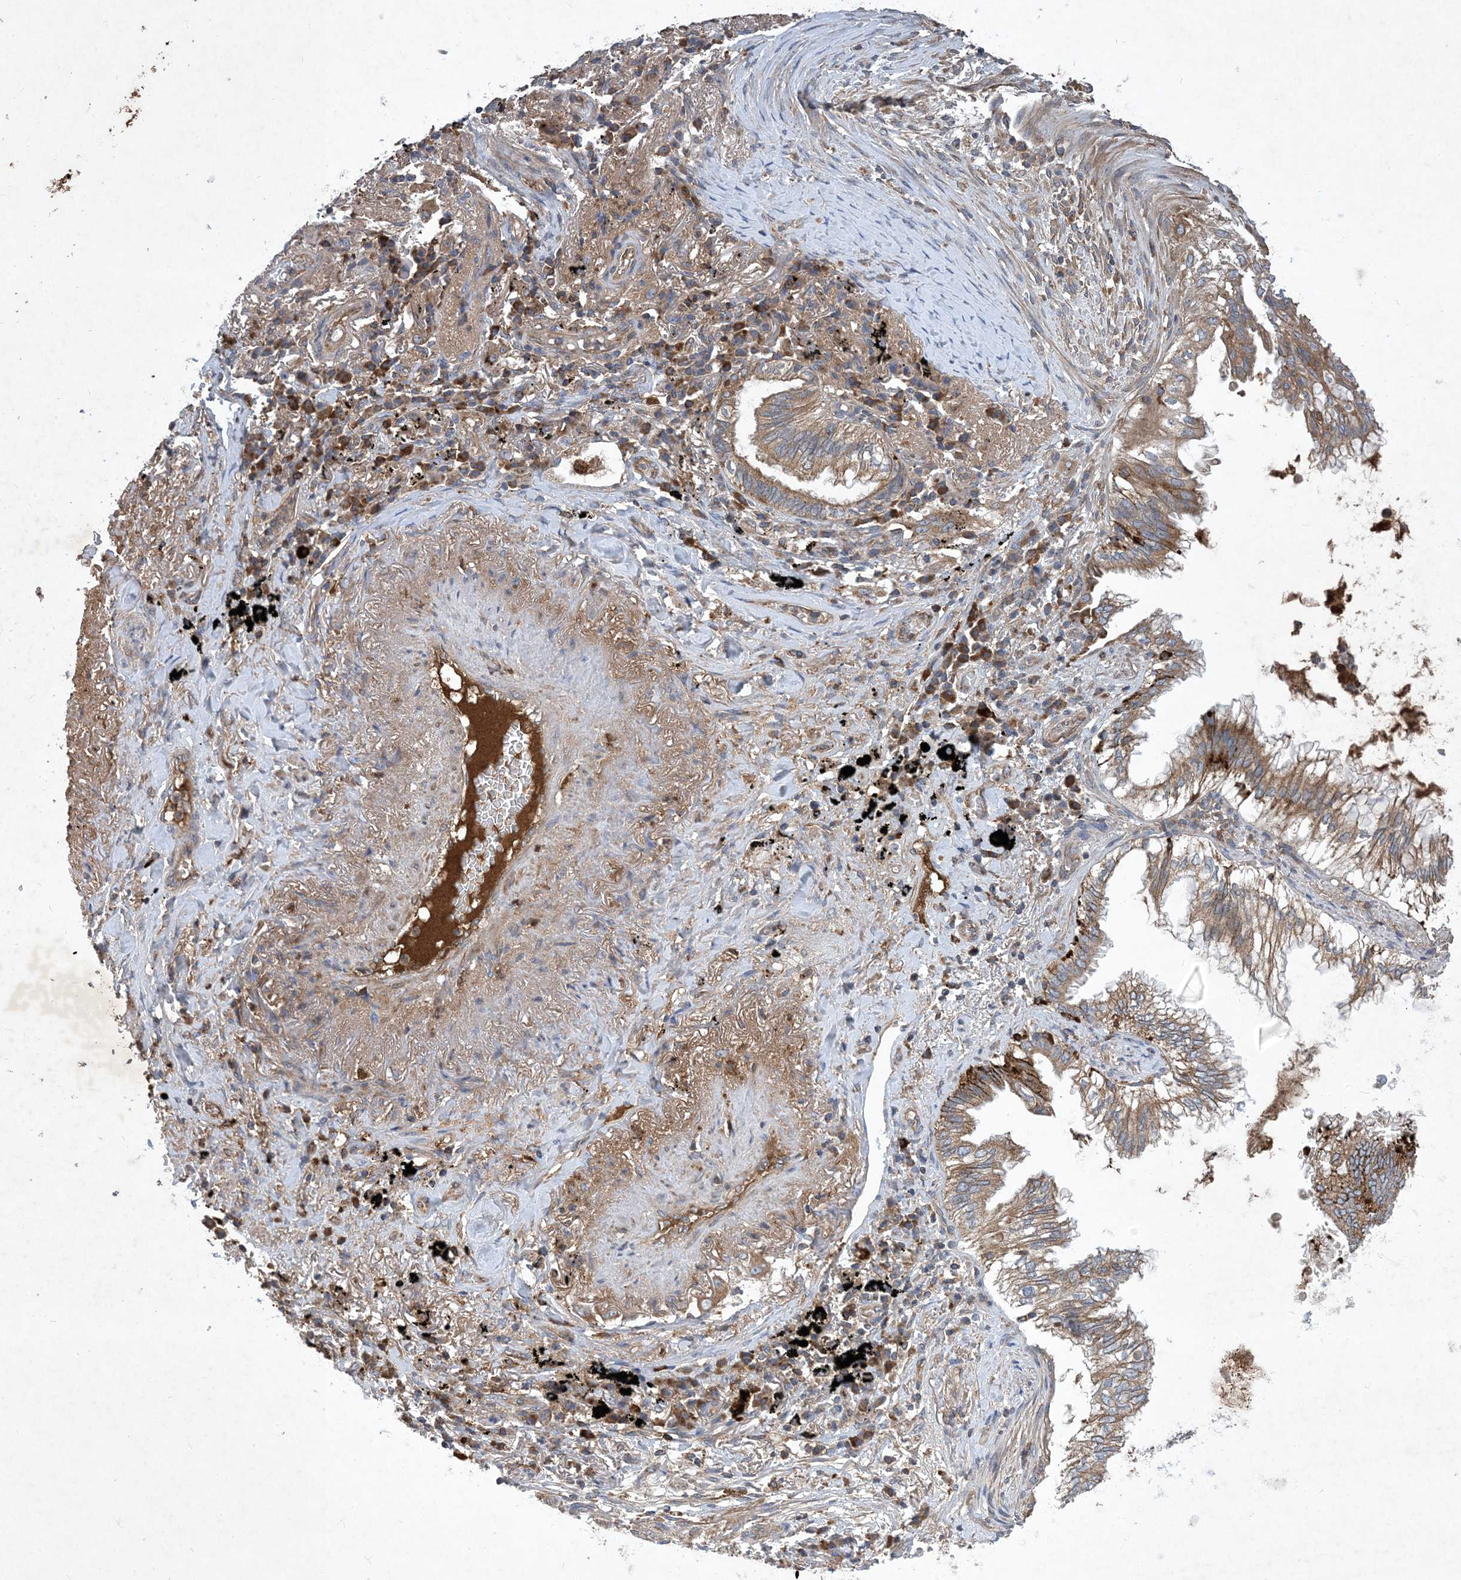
{"staining": {"intensity": "moderate", "quantity": ">75%", "location": "cytoplasmic/membranous"}, "tissue": "lung cancer", "cell_type": "Tumor cells", "image_type": "cancer", "snomed": [{"axis": "morphology", "description": "Adenocarcinoma, NOS"}, {"axis": "topography", "description": "Lung"}], "caption": "Immunohistochemical staining of lung cancer exhibits medium levels of moderate cytoplasmic/membranous protein expression in about >75% of tumor cells. The protein of interest is shown in brown color, while the nuclei are stained blue.", "gene": "STK19", "patient": {"sex": "female", "age": 70}}